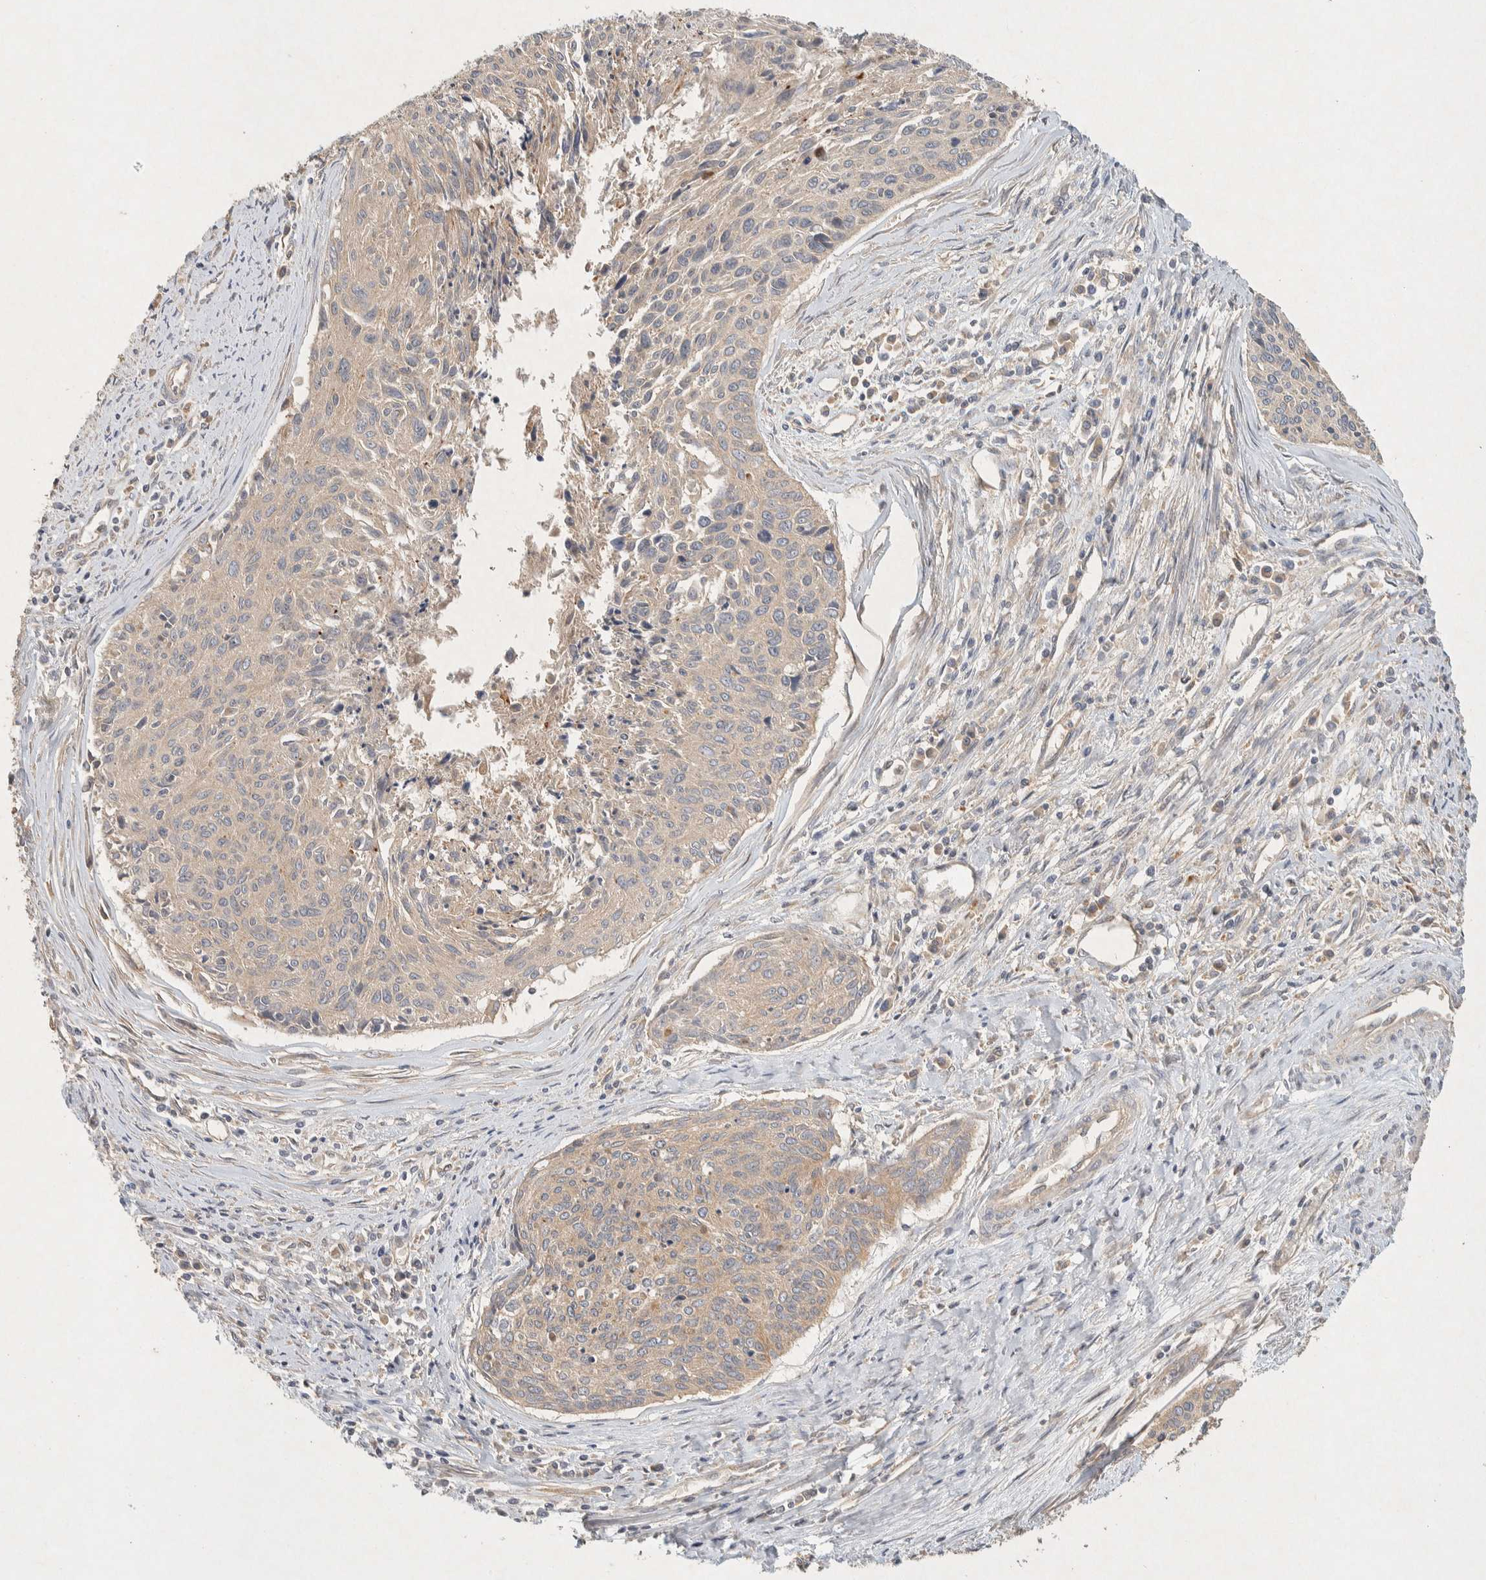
{"staining": {"intensity": "weak", "quantity": "25%-75%", "location": "cytoplasmic/membranous"}, "tissue": "cervical cancer", "cell_type": "Tumor cells", "image_type": "cancer", "snomed": [{"axis": "morphology", "description": "Squamous cell carcinoma, NOS"}, {"axis": "topography", "description": "Cervix"}], "caption": "Cervical cancer (squamous cell carcinoma) tissue exhibits weak cytoplasmic/membranous staining in about 25%-75% of tumor cells, visualized by immunohistochemistry.", "gene": "PXK", "patient": {"sex": "female", "age": 55}}